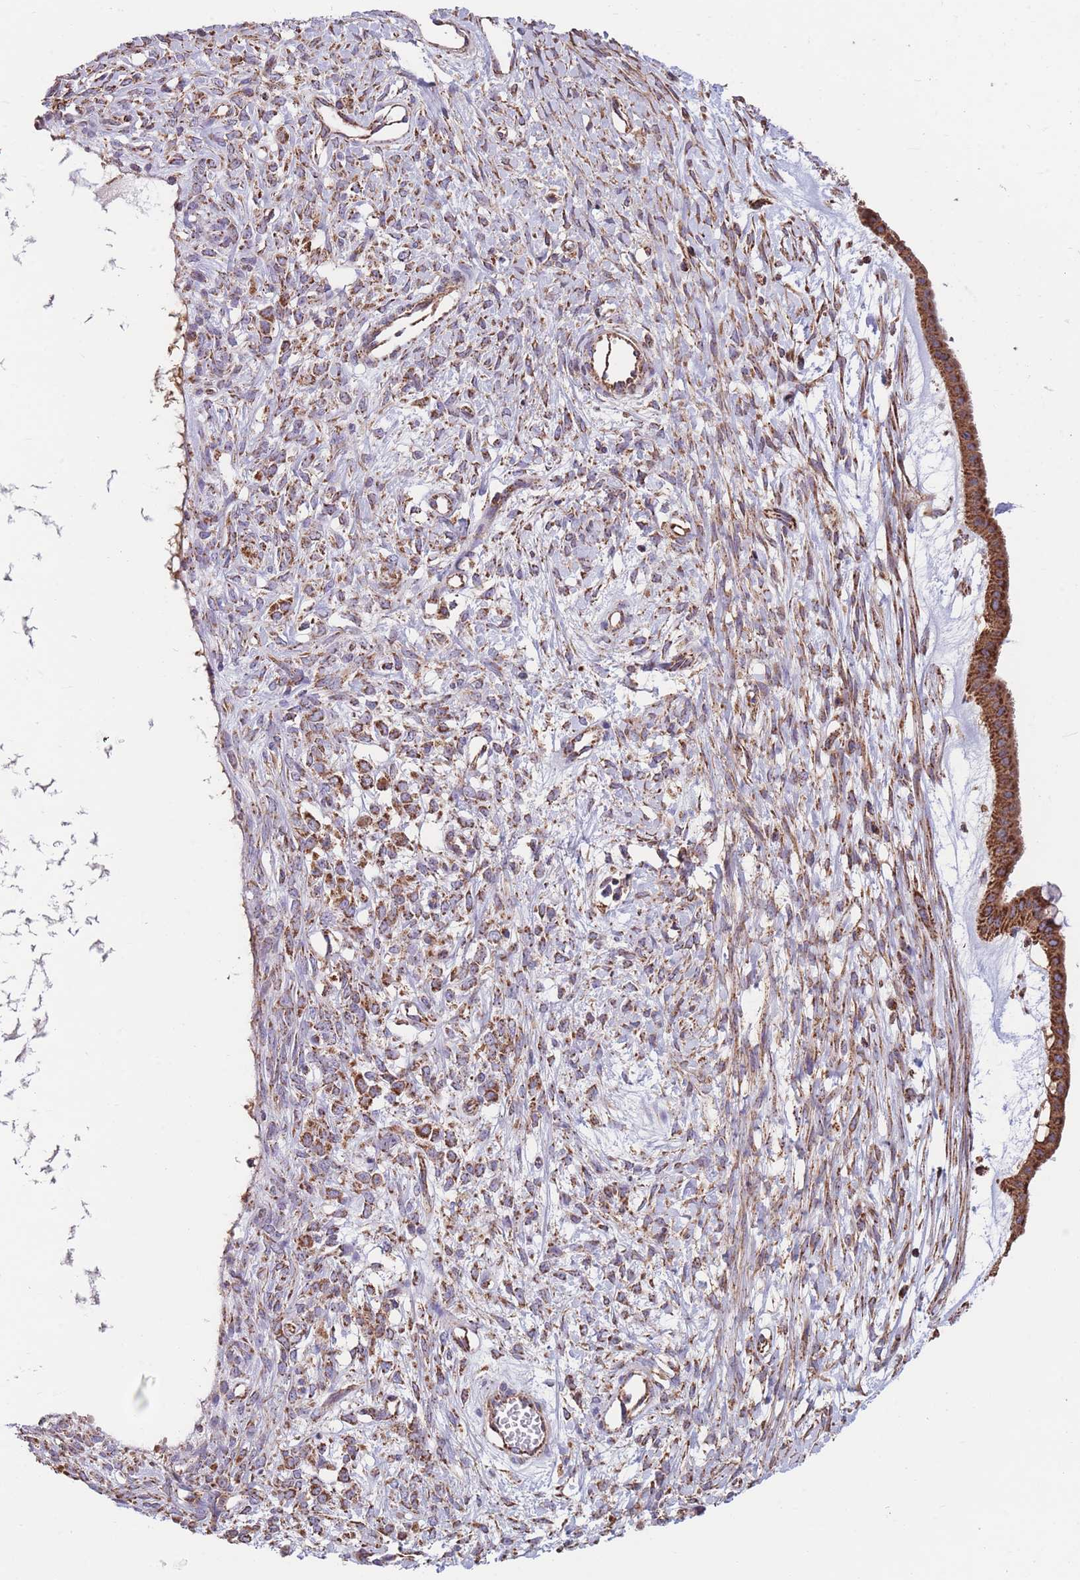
{"staining": {"intensity": "strong", "quantity": ">75%", "location": "cytoplasmic/membranous"}, "tissue": "ovarian cancer", "cell_type": "Tumor cells", "image_type": "cancer", "snomed": [{"axis": "morphology", "description": "Cystadenocarcinoma, mucinous, NOS"}, {"axis": "topography", "description": "Ovary"}], "caption": "Immunohistochemistry (IHC) (DAB) staining of human mucinous cystadenocarcinoma (ovarian) exhibits strong cytoplasmic/membranous protein staining in approximately >75% of tumor cells.", "gene": "FKBP8", "patient": {"sex": "female", "age": 73}}